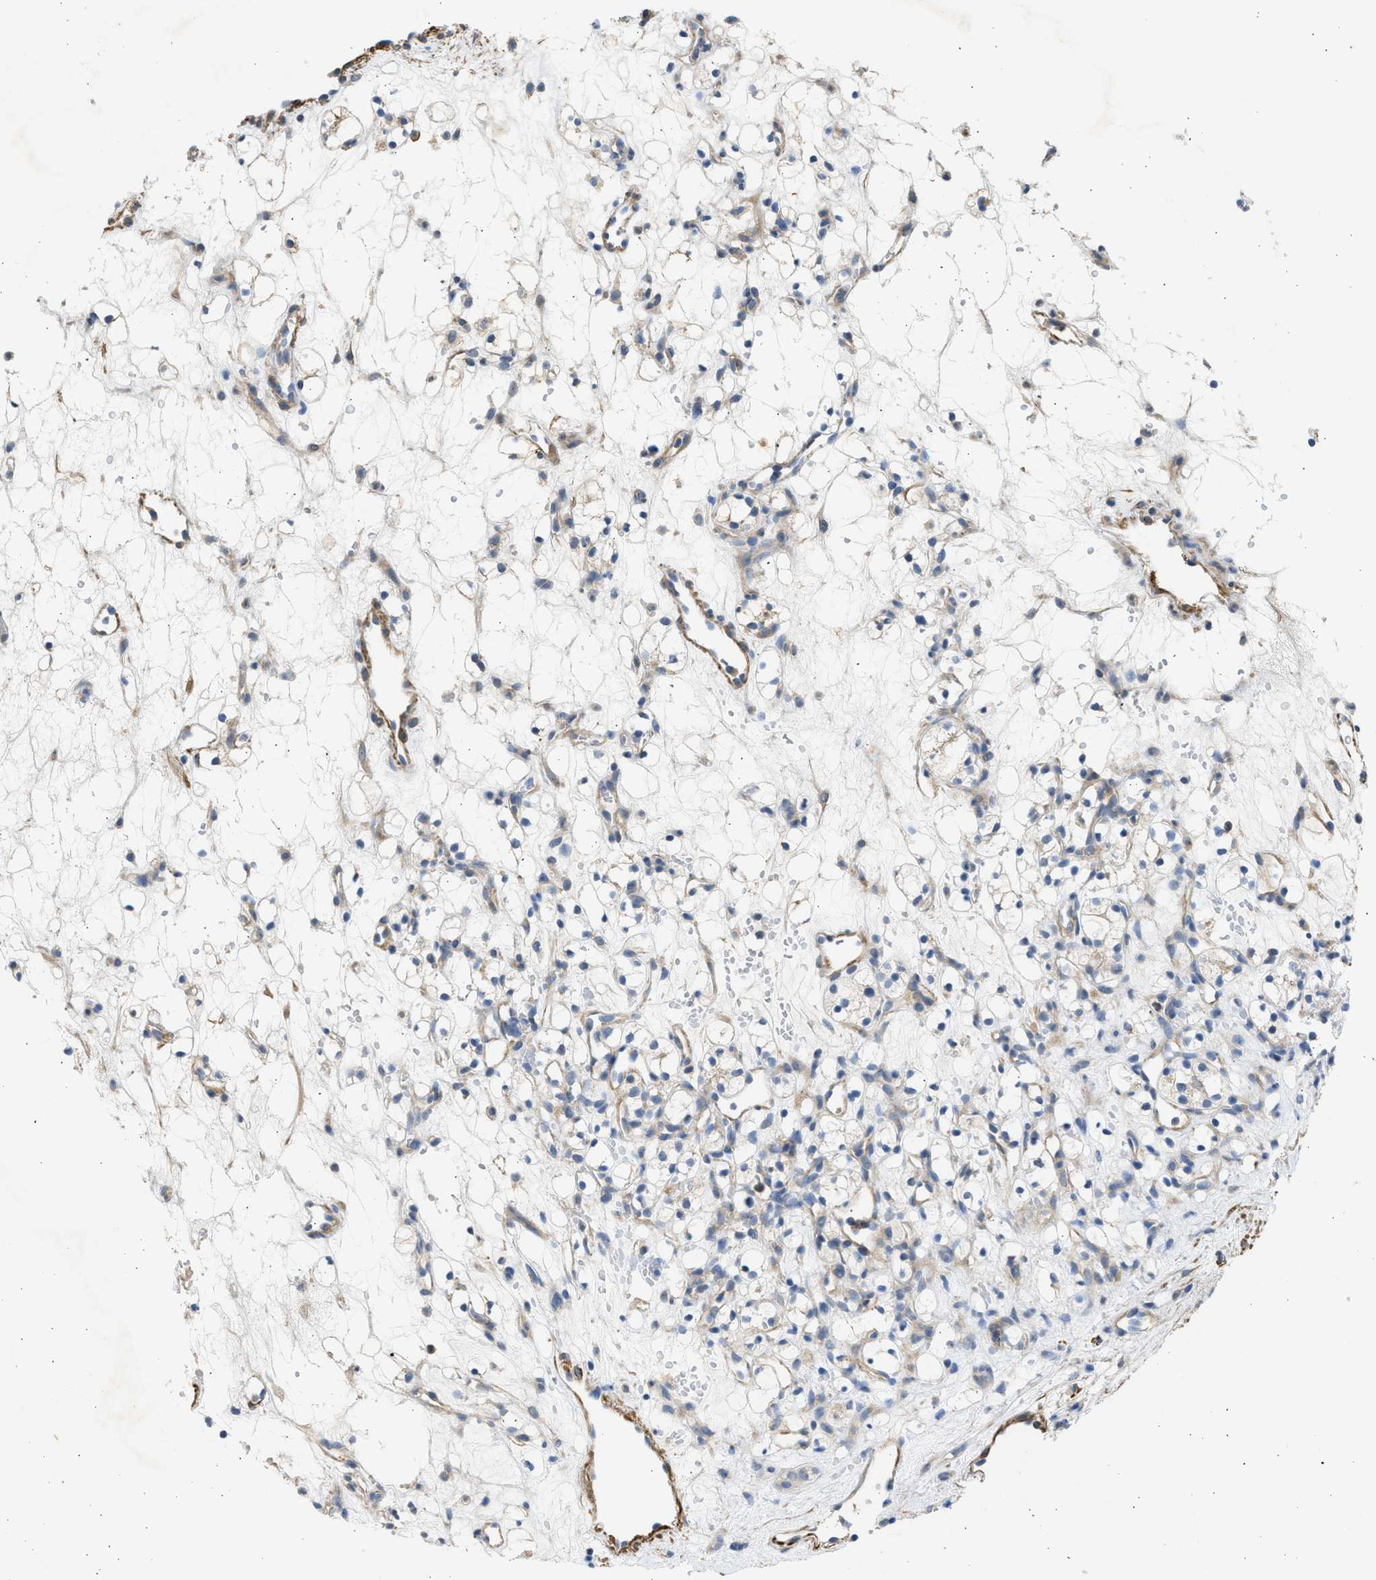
{"staining": {"intensity": "negative", "quantity": "none", "location": "none"}, "tissue": "renal cancer", "cell_type": "Tumor cells", "image_type": "cancer", "snomed": [{"axis": "morphology", "description": "Adenocarcinoma, NOS"}, {"axis": "topography", "description": "Kidney"}], "caption": "A histopathology image of renal adenocarcinoma stained for a protein shows no brown staining in tumor cells. Nuclei are stained in blue.", "gene": "PCNX3", "patient": {"sex": "female", "age": 60}}